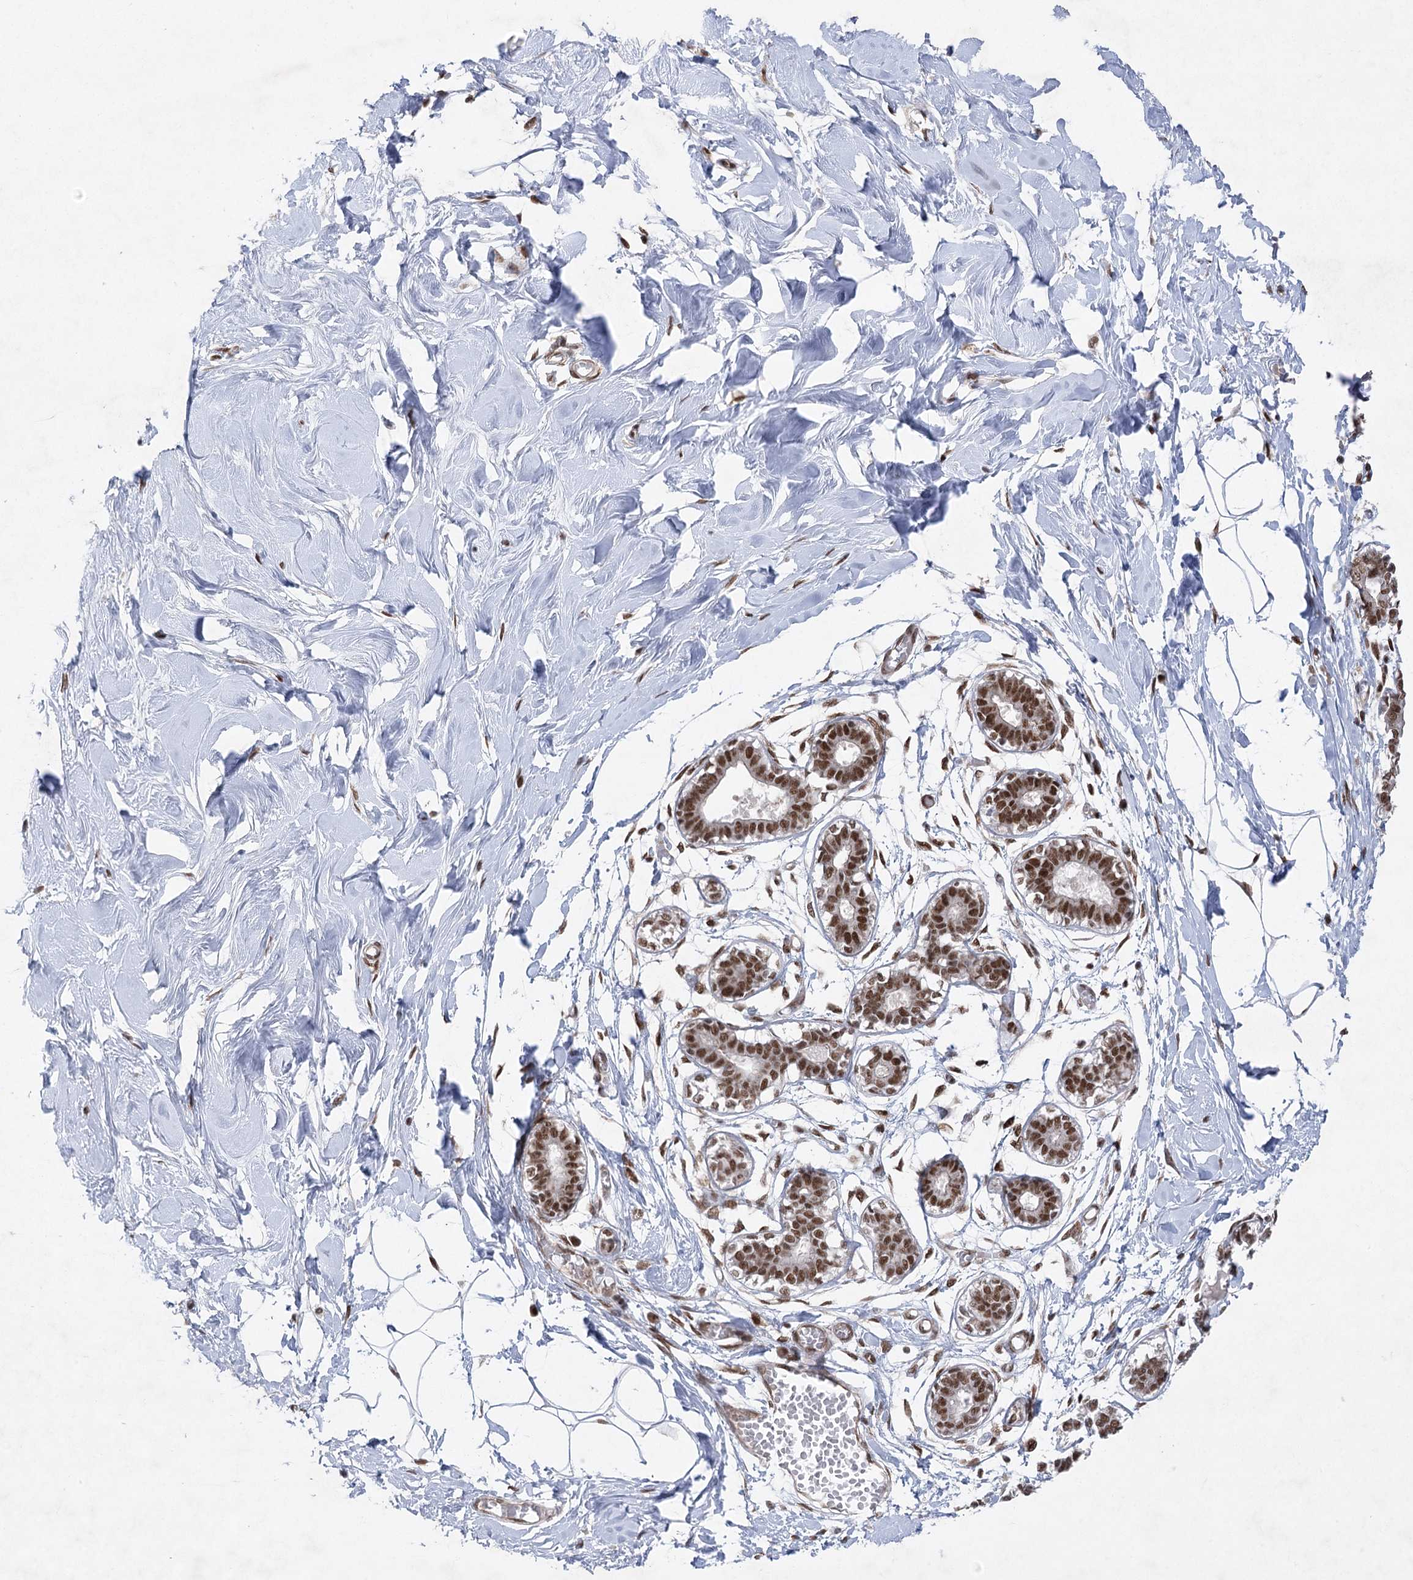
{"staining": {"intensity": "moderate", "quantity": ">75%", "location": "nuclear"}, "tissue": "breast", "cell_type": "Adipocytes", "image_type": "normal", "snomed": [{"axis": "morphology", "description": "Normal tissue, NOS"}, {"axis": "topography", "description": "Breast"}], "caption": "Immunohistochemical staining of normal breast reveals medium levels of moderate nuclear expression in about >75% of adipocytes. (IHC, brightfield microscopy, high magnification).", "gene": "ZCCHC8", "patient": {"sex": "female", "age": 27}}